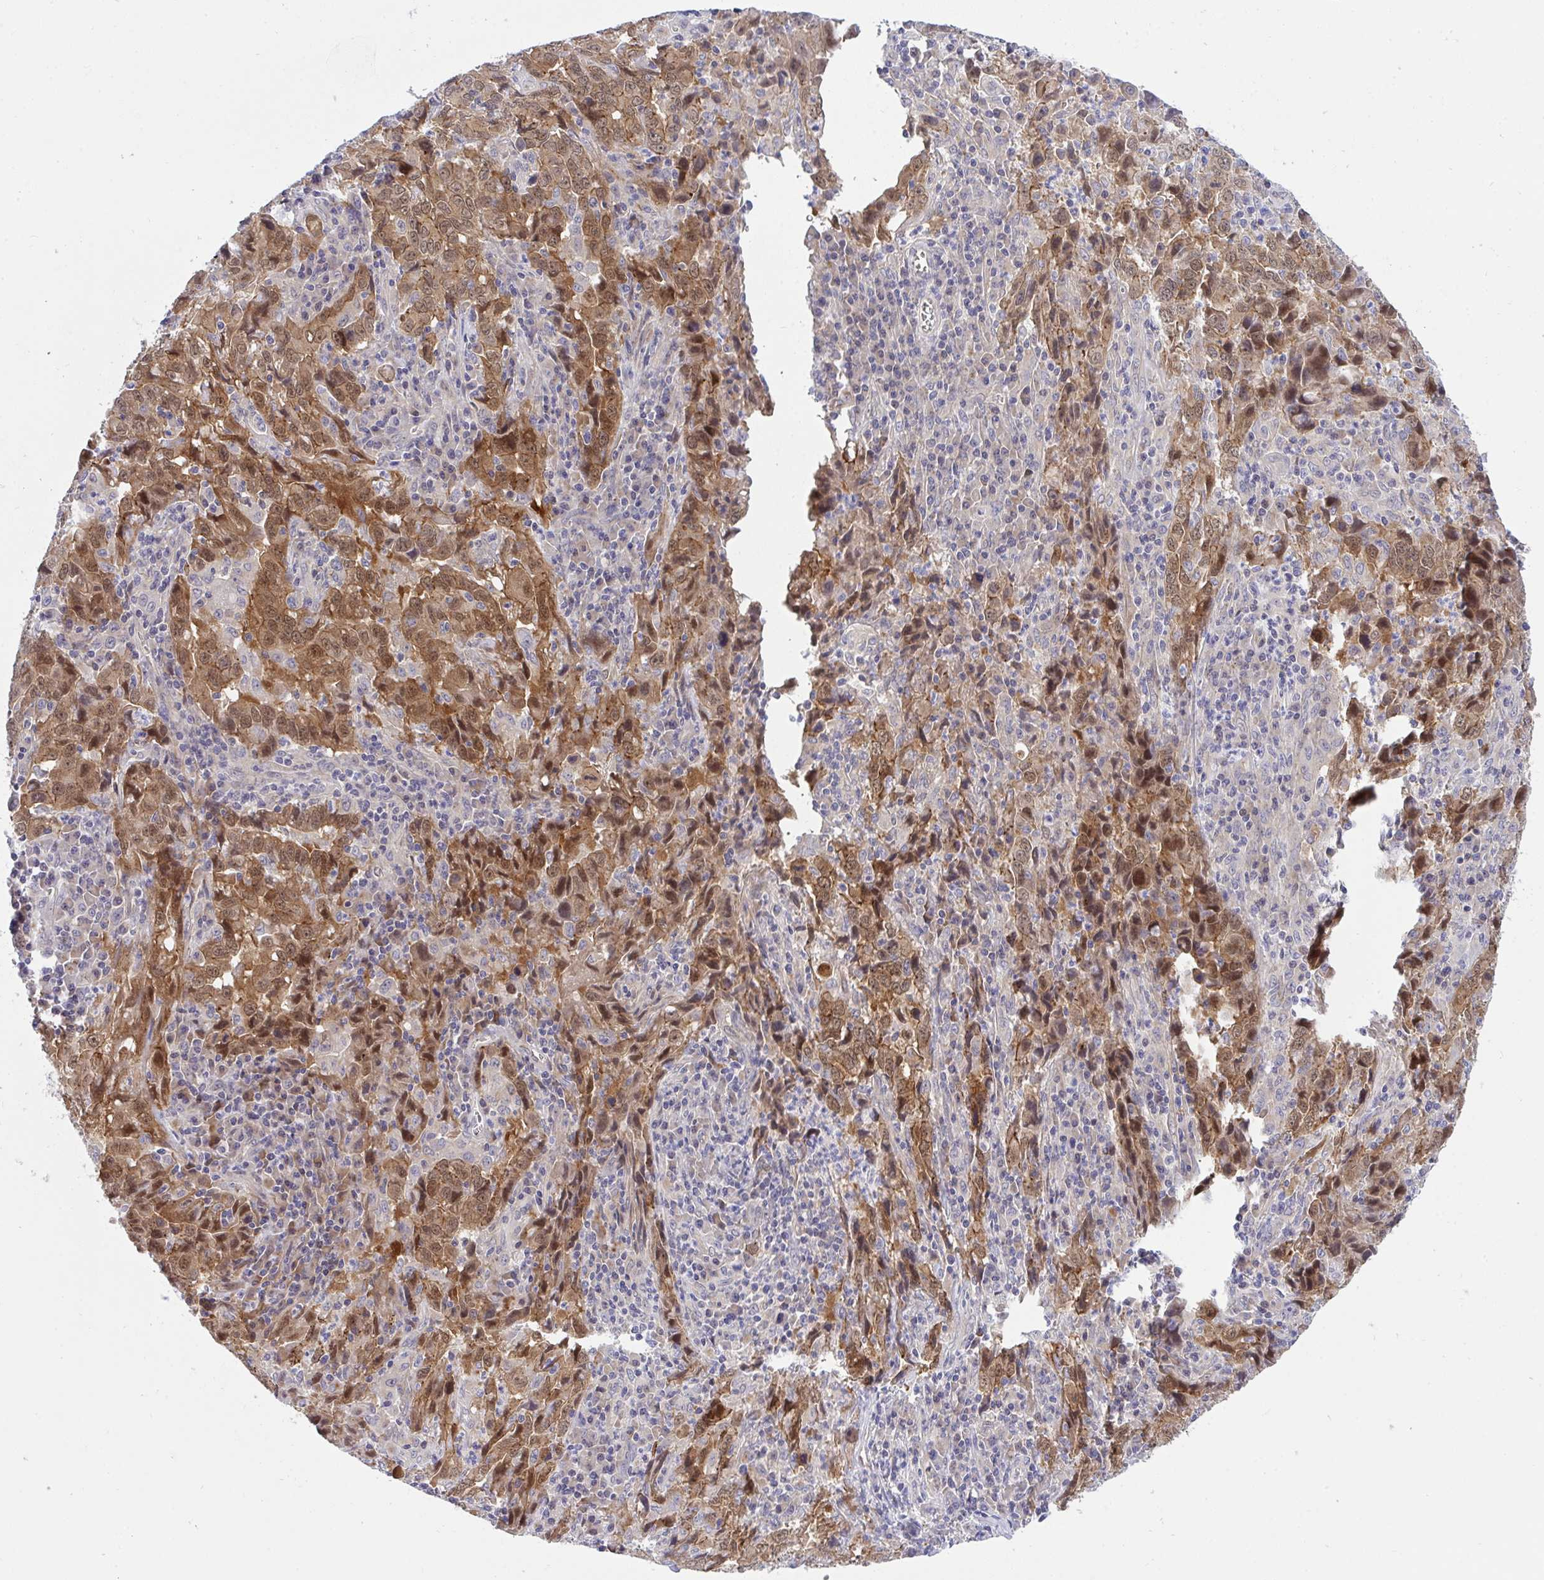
{"staining": {"intensity": "moderate", "quantity": ">75%", "location": "cytoplasmic/membranous,nuclear"}, "tissue": "lung cancer", "cell_type": "Tumor cells", "image_type": "cancer", "snomed": [{"axis": "morphology", "description": "Adenocarcinoma, NOS"}, {"axis": "topography", "description": "Lung"}], "caption": "Immunohistochemistry (IHC) (DAB) staining of human lung adenocarcinoma displays moderate cytoplasmic/membranous and nuclear protein expression in about >75% of tumor cells.", "gene": "HOXD12", "patient": {"sex": "male", "age": 67}}